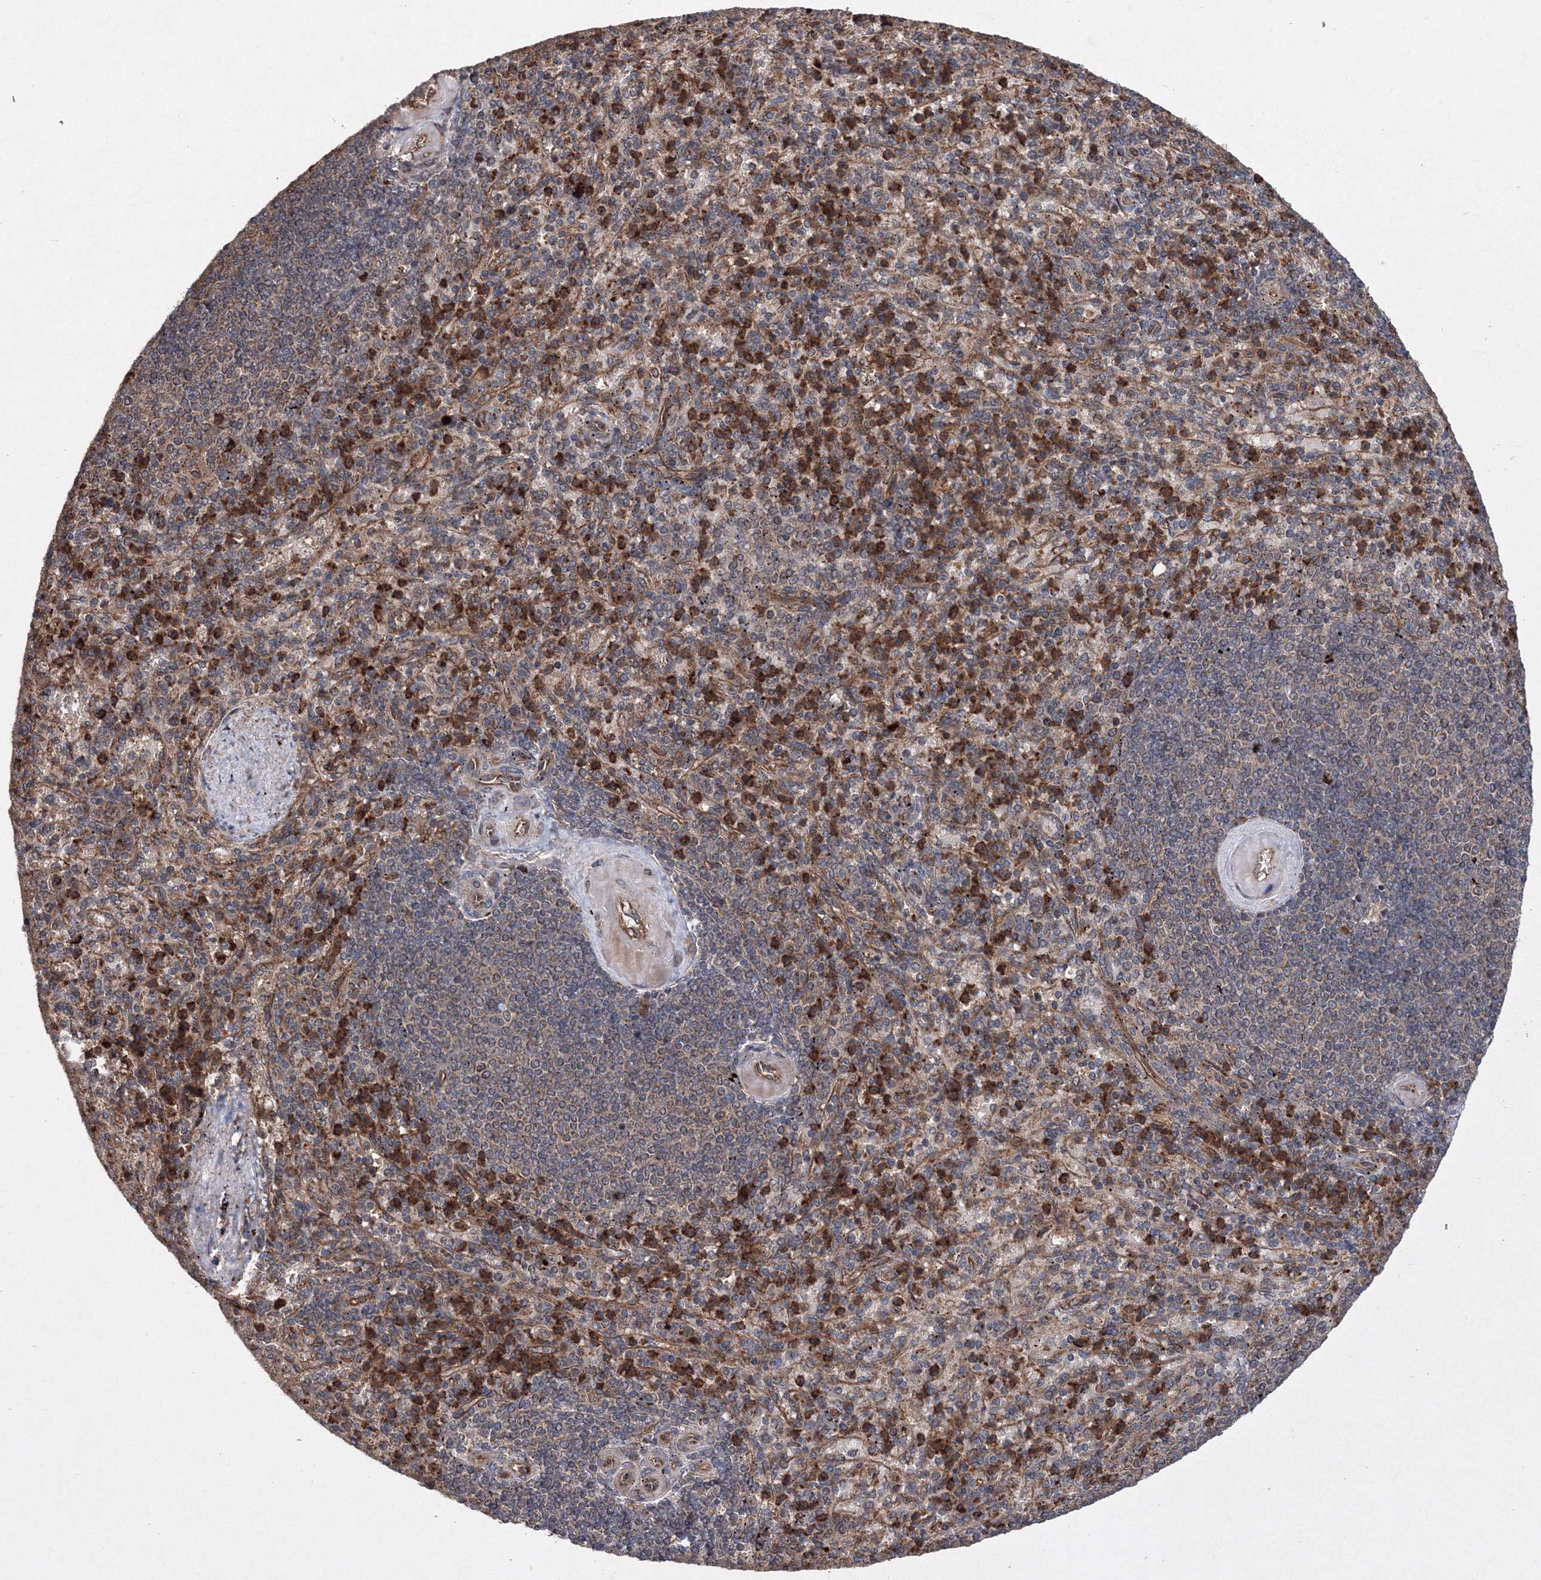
{"staining": {"intensity": "moderate", "quantity": "25%-75%", "location": "cytoplasmic/membranous"}, "tissue": "spleen", "cell_type": "Cells in red pulp", "image_type": "normal", "snomed": [{"axis": "morphology", "description": "Normal tissue, NOS"}, {"axis": "topography", "description": "Spleen"}], "caption": "About 25%-75% of cells in red pulp in unremarkable spleen demonstrate moderate cytoplasmic/membranous protein positivity as visualized by brown immunohistochemical staining.", "gene": "ATG3", "patient": {"sex": "female", "age": 74}}